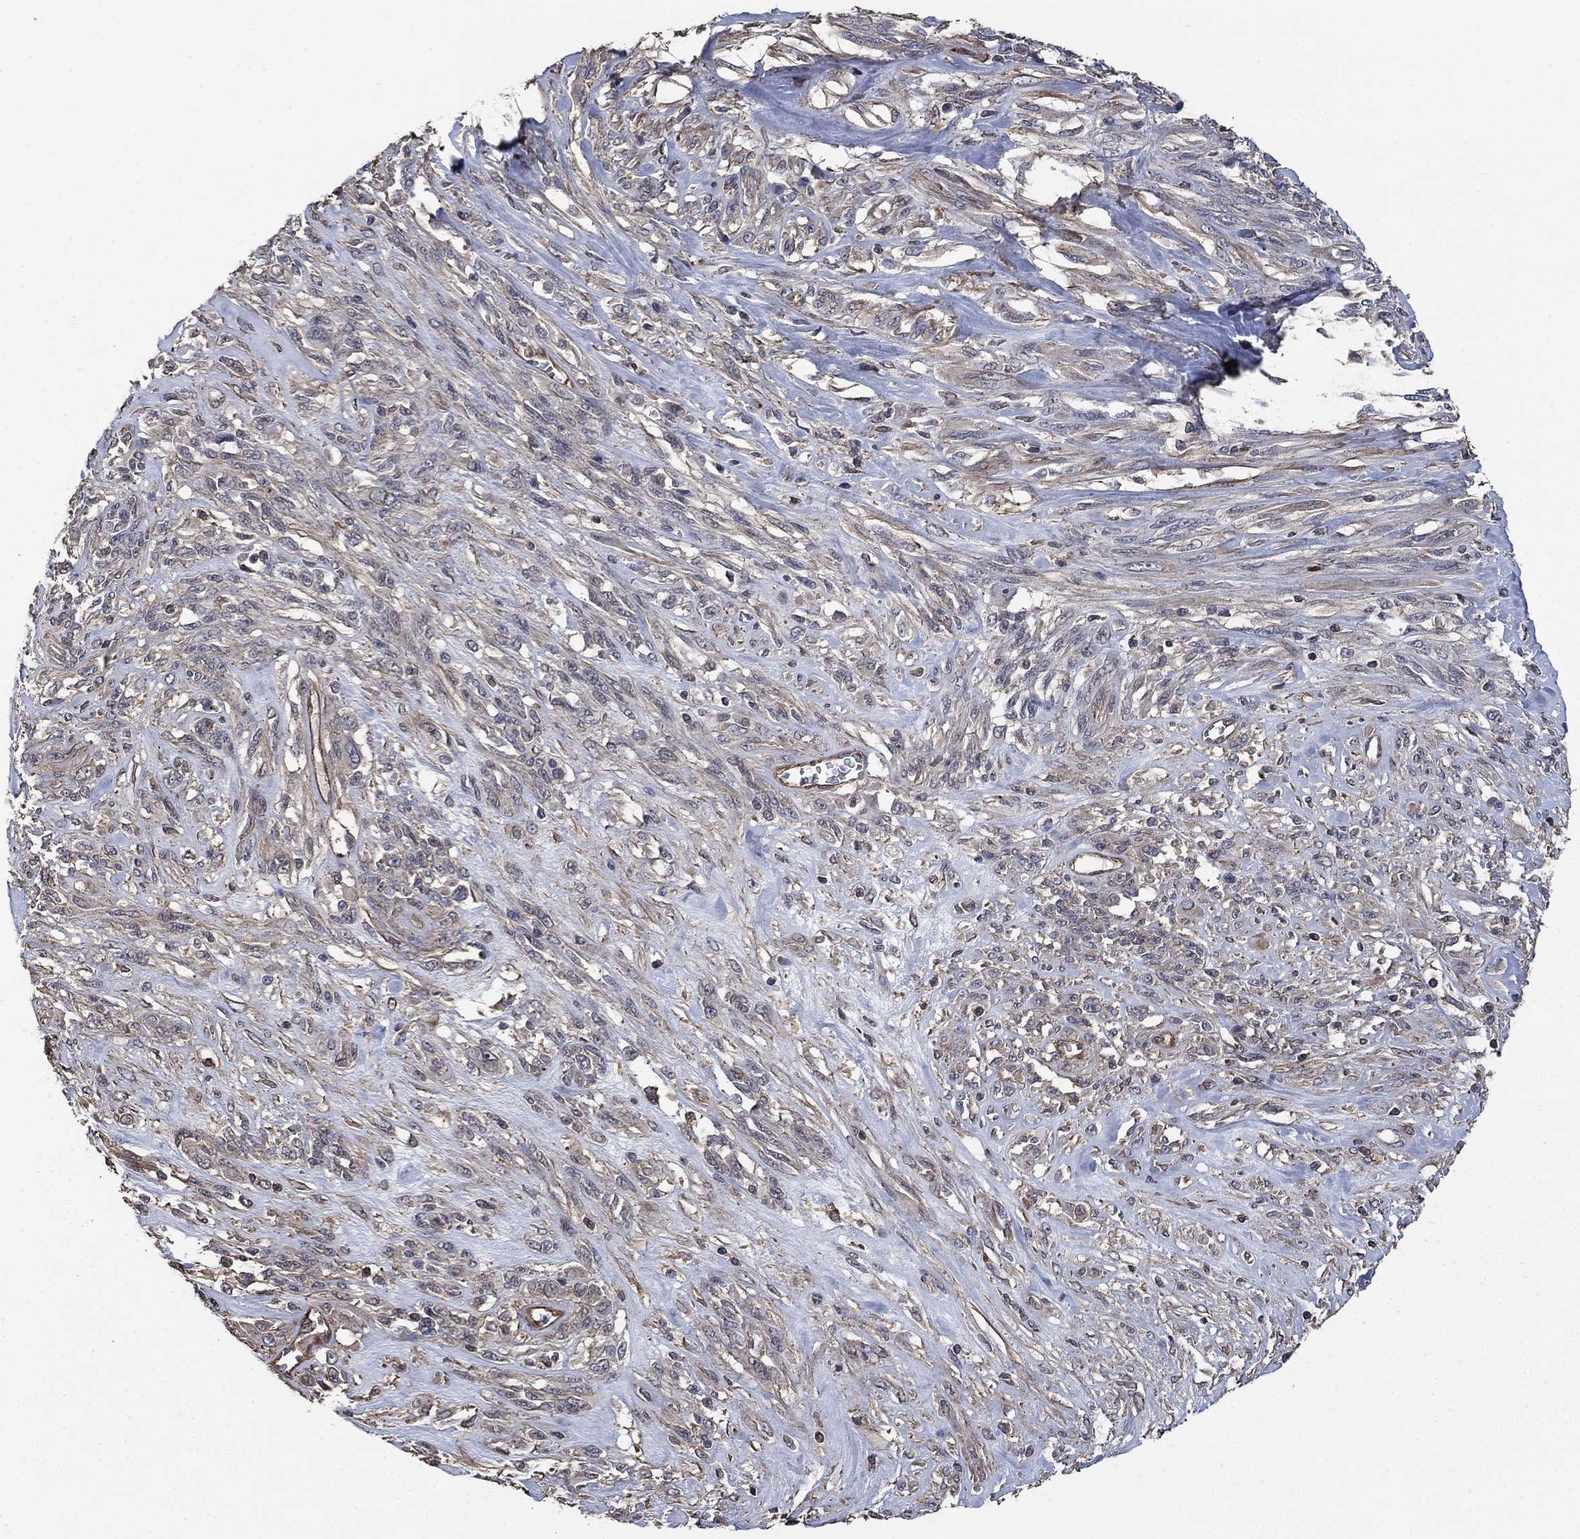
{"staining": {"intensity": "negative", "quantity": "none", "location": "none"}, "tissue": "melanoma", "cell_type": "Tumor cells", "image_type": "cancer", "snomed": [{"axis": "morphology", "description": "Malignant melanoma, NOS"}, {"axis": "topography", "description": "Skin"}], "caption": "The photomicrograph exhibits no significant positivity in tumor cells of melanoma.", "gene": "PDE3A", "patient": {"sex": "female", "age": 91}}